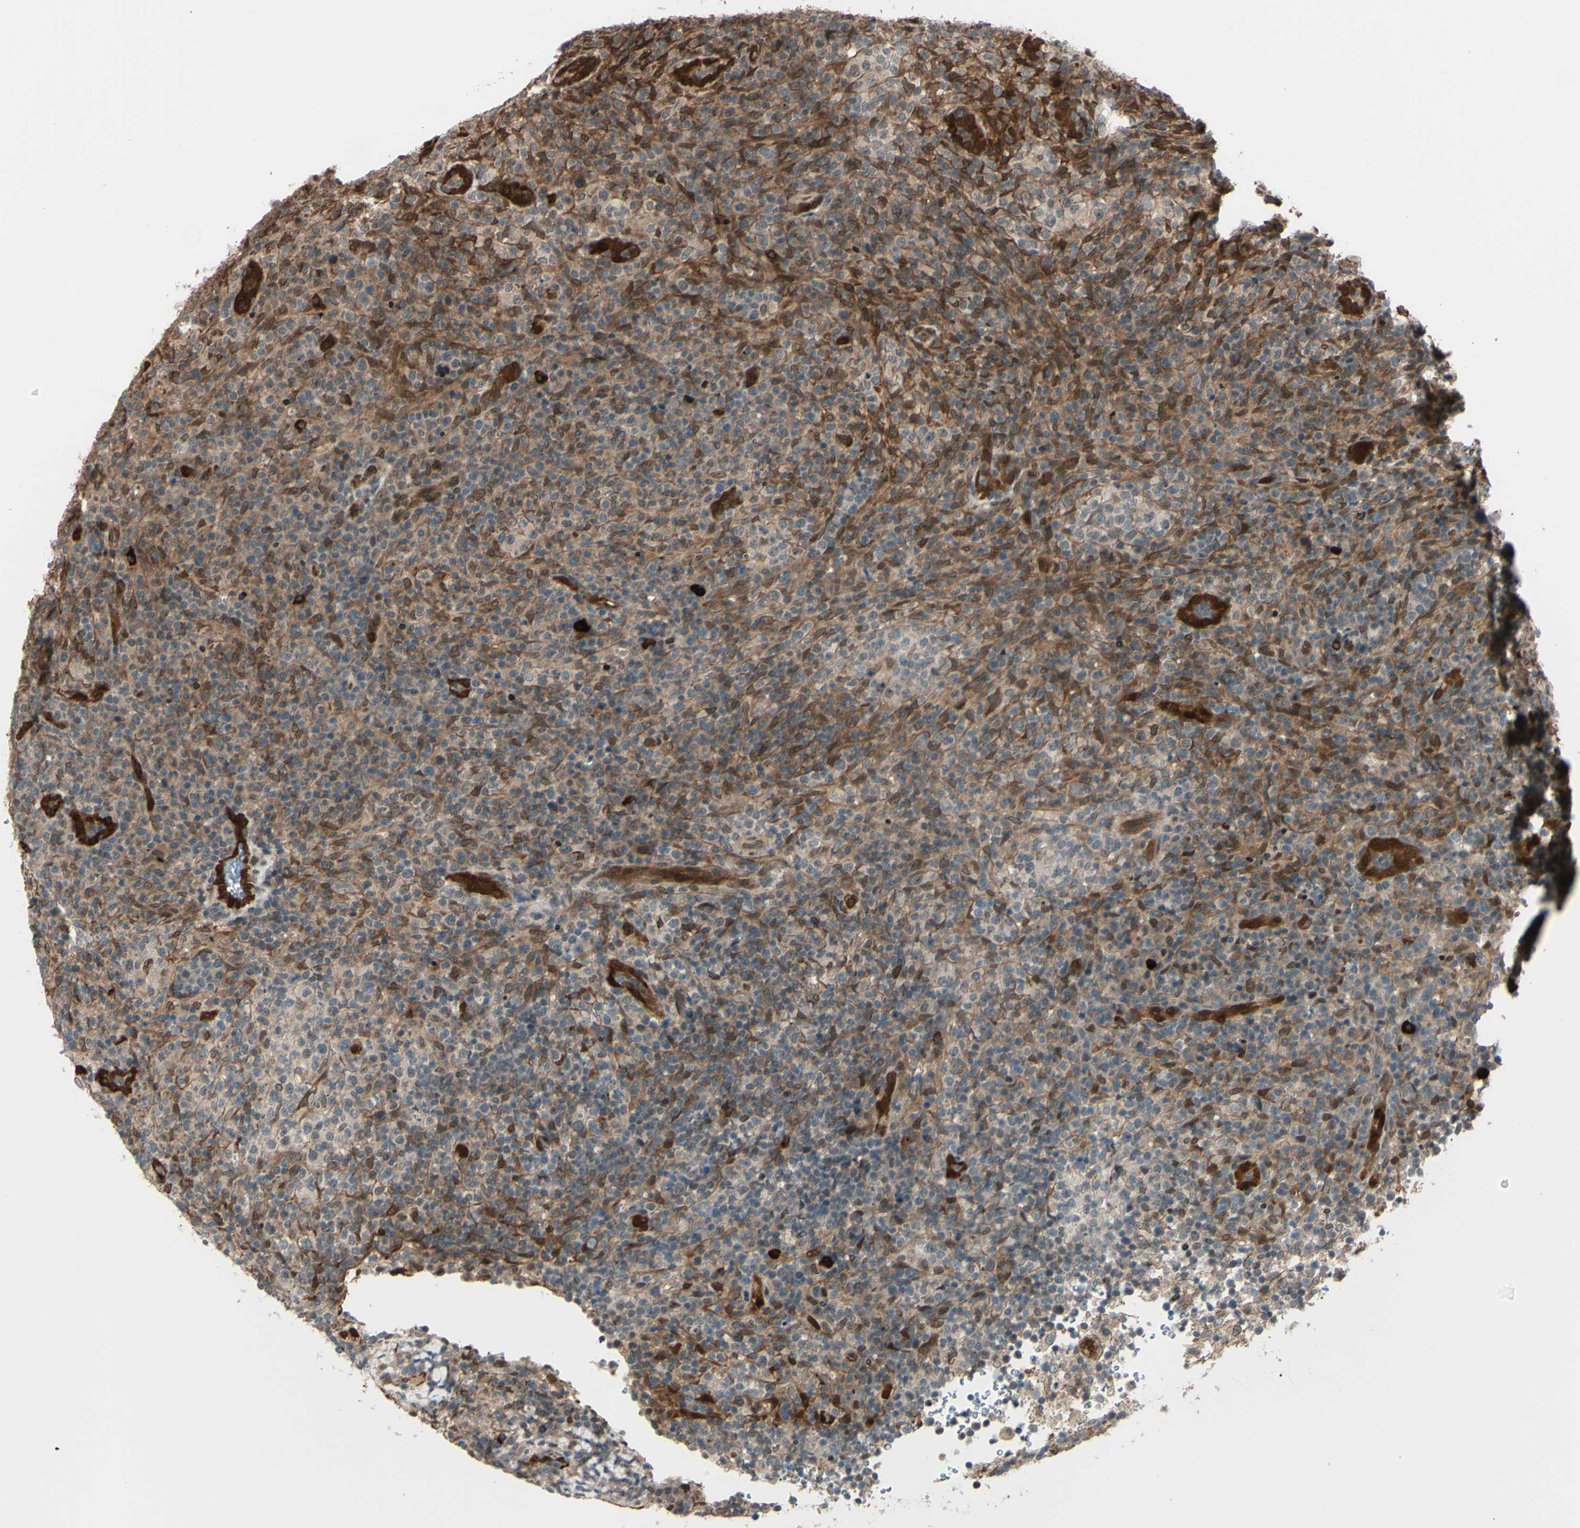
{"staining": {"intensity": "moderate", "quantity": "25%-75%", "location": "nuclear"}, "tissue": "lymphoma", "cell_type": "Tumor cells", "image_type": "cancer", "snomed": [{"axis": "morphology", "description": "Malignant lymphoma, non-Hodgkin's type, High grade"}, {"axis": "topography", "description": "Lymph node"}], "caption": "Immunohistochemistry (IHC) (DAB (3,3'-diaminobenzidine)) staining of human high-grade malignant lymphoma, non-Hodgkin's type demonstrates moderate nuclear protein positivity in about 25%-75% of tumor cells.", "gene": "MLF2", "patient": {"sex": "female", "age": 76}}